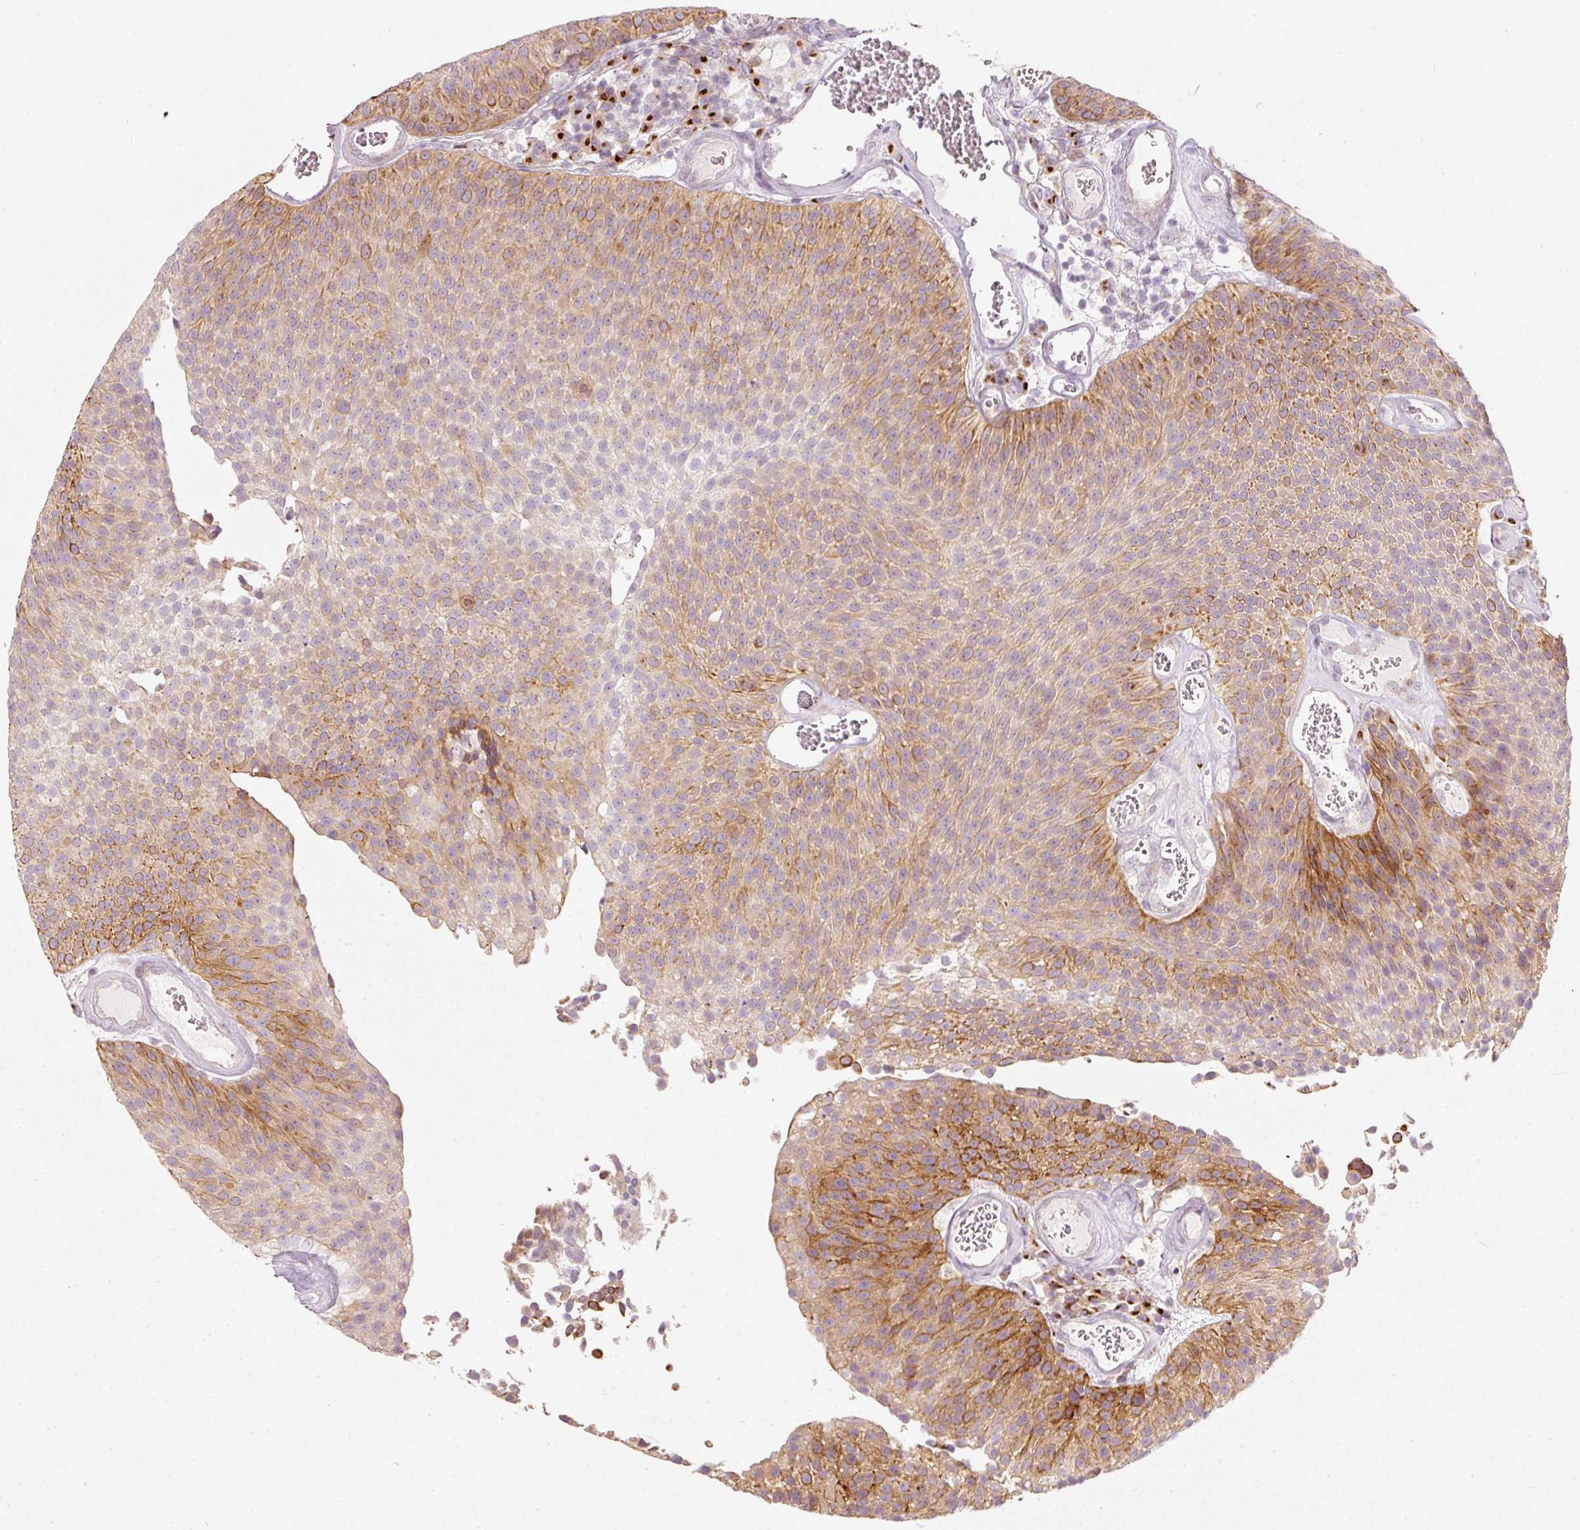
{"staining": {"intensity": "moderate", "quantity": "25%-75%", "location": "cytoplasmic/membranous"}, "tissue": "urothelial cancer", "cell_type": "Tumor cells", "image_type": "cancer", "snomed": [{"axis": "morphology", "description": "Urothelial carcinoma, Low grade"}, {"axis": "topography", "description": "Urinary bladder"}], "caption": "Approximately 25%-75% of tumor cells in urothelial cancer exhibit moderate cytoplasmic/membranous protein staining as visualized by brown immunohistochemical staining.", "gene": "SLC20A1", "patient": {"sex": "female", "age": 79}}